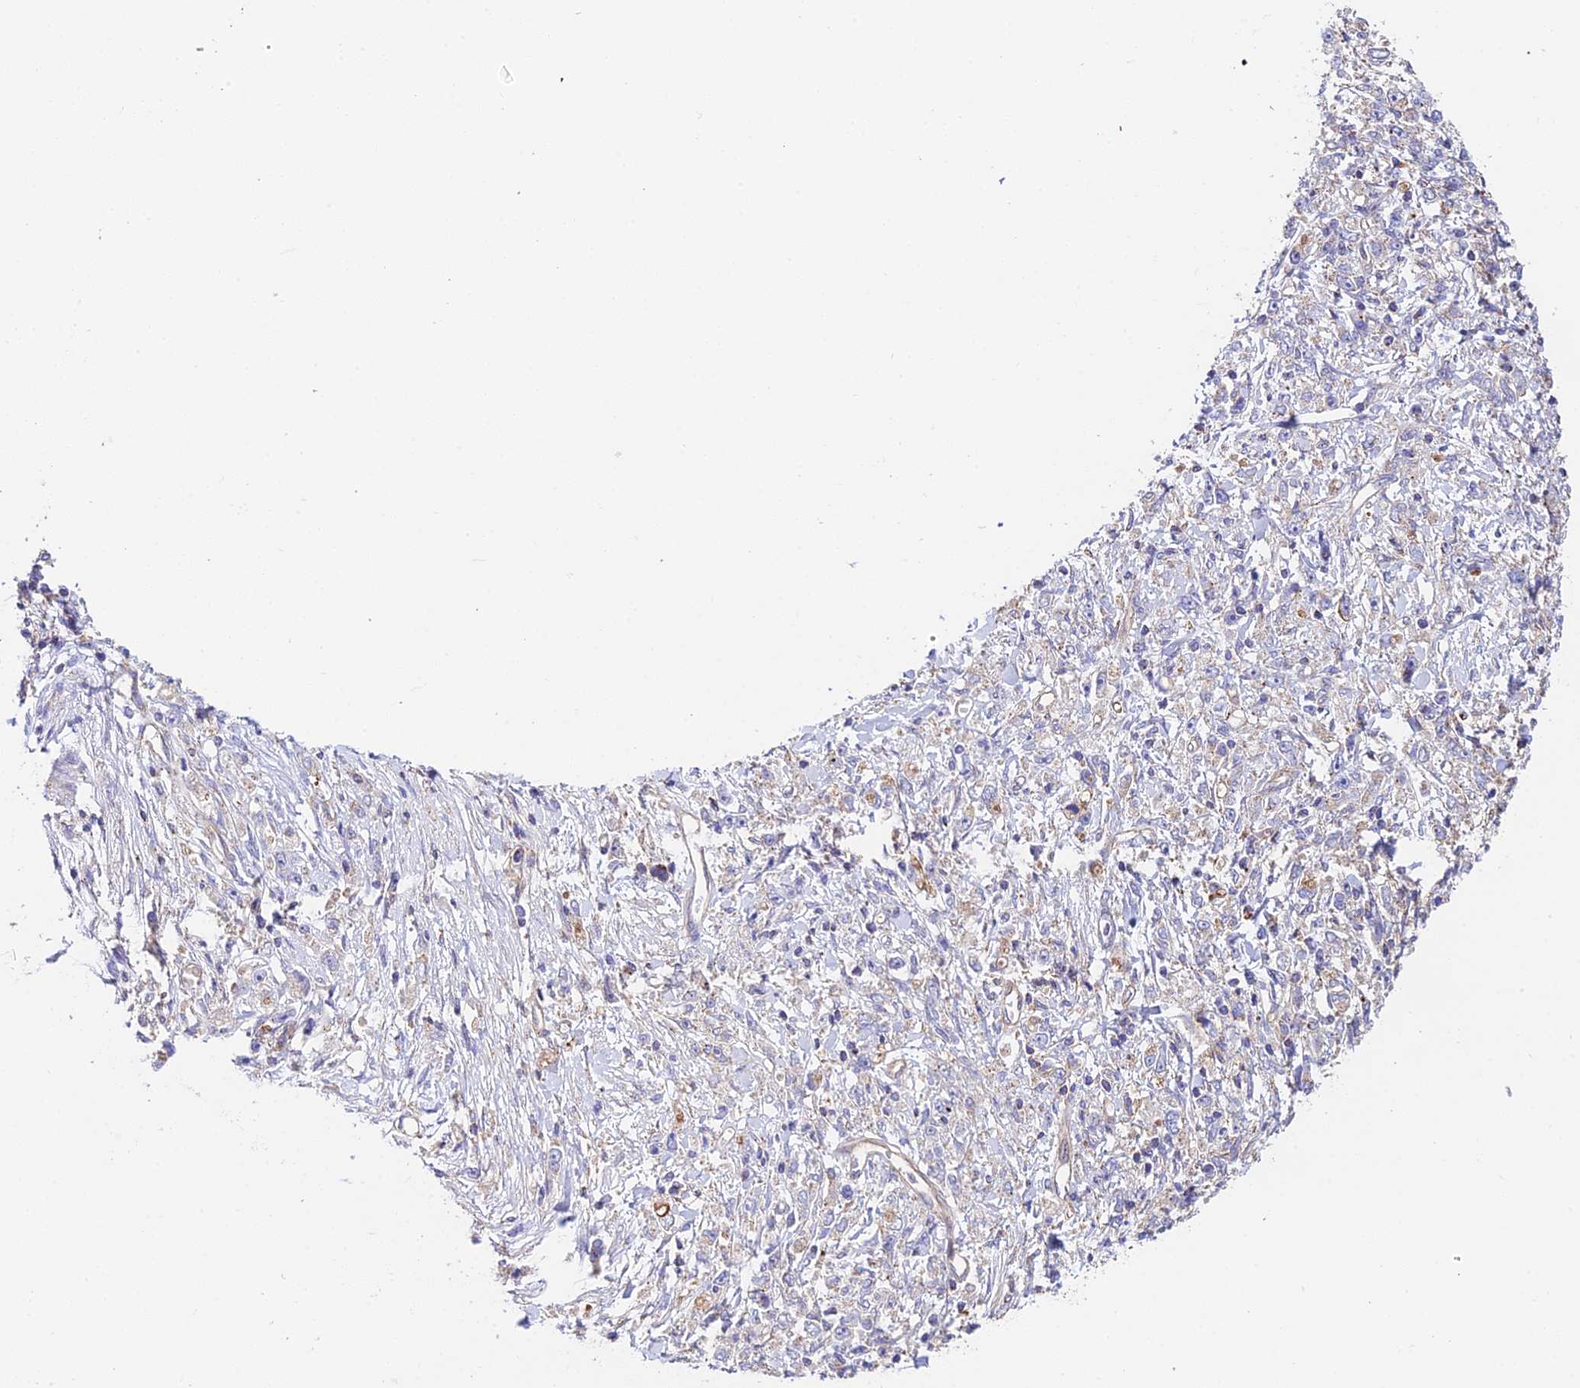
{"staining": {"intensity": "negative", "quantity": "none", "location": "none"}, "tissue": "stomach cancer", "cell_type": "Tumor cells", "image_type": "cancer", "snomed": [{"axis": "morphology", "description": "Adenocarcinoma, NOS"}, {"axis": "topography", "description": "Stomach"}], "caption": "Immunohistochemistry (IHC) of human stomach cancer (adenocarcinoma) displays no expression in tumor cells.", "gene": "QRFP", "patient": {"sex": "female", "age": 59}}